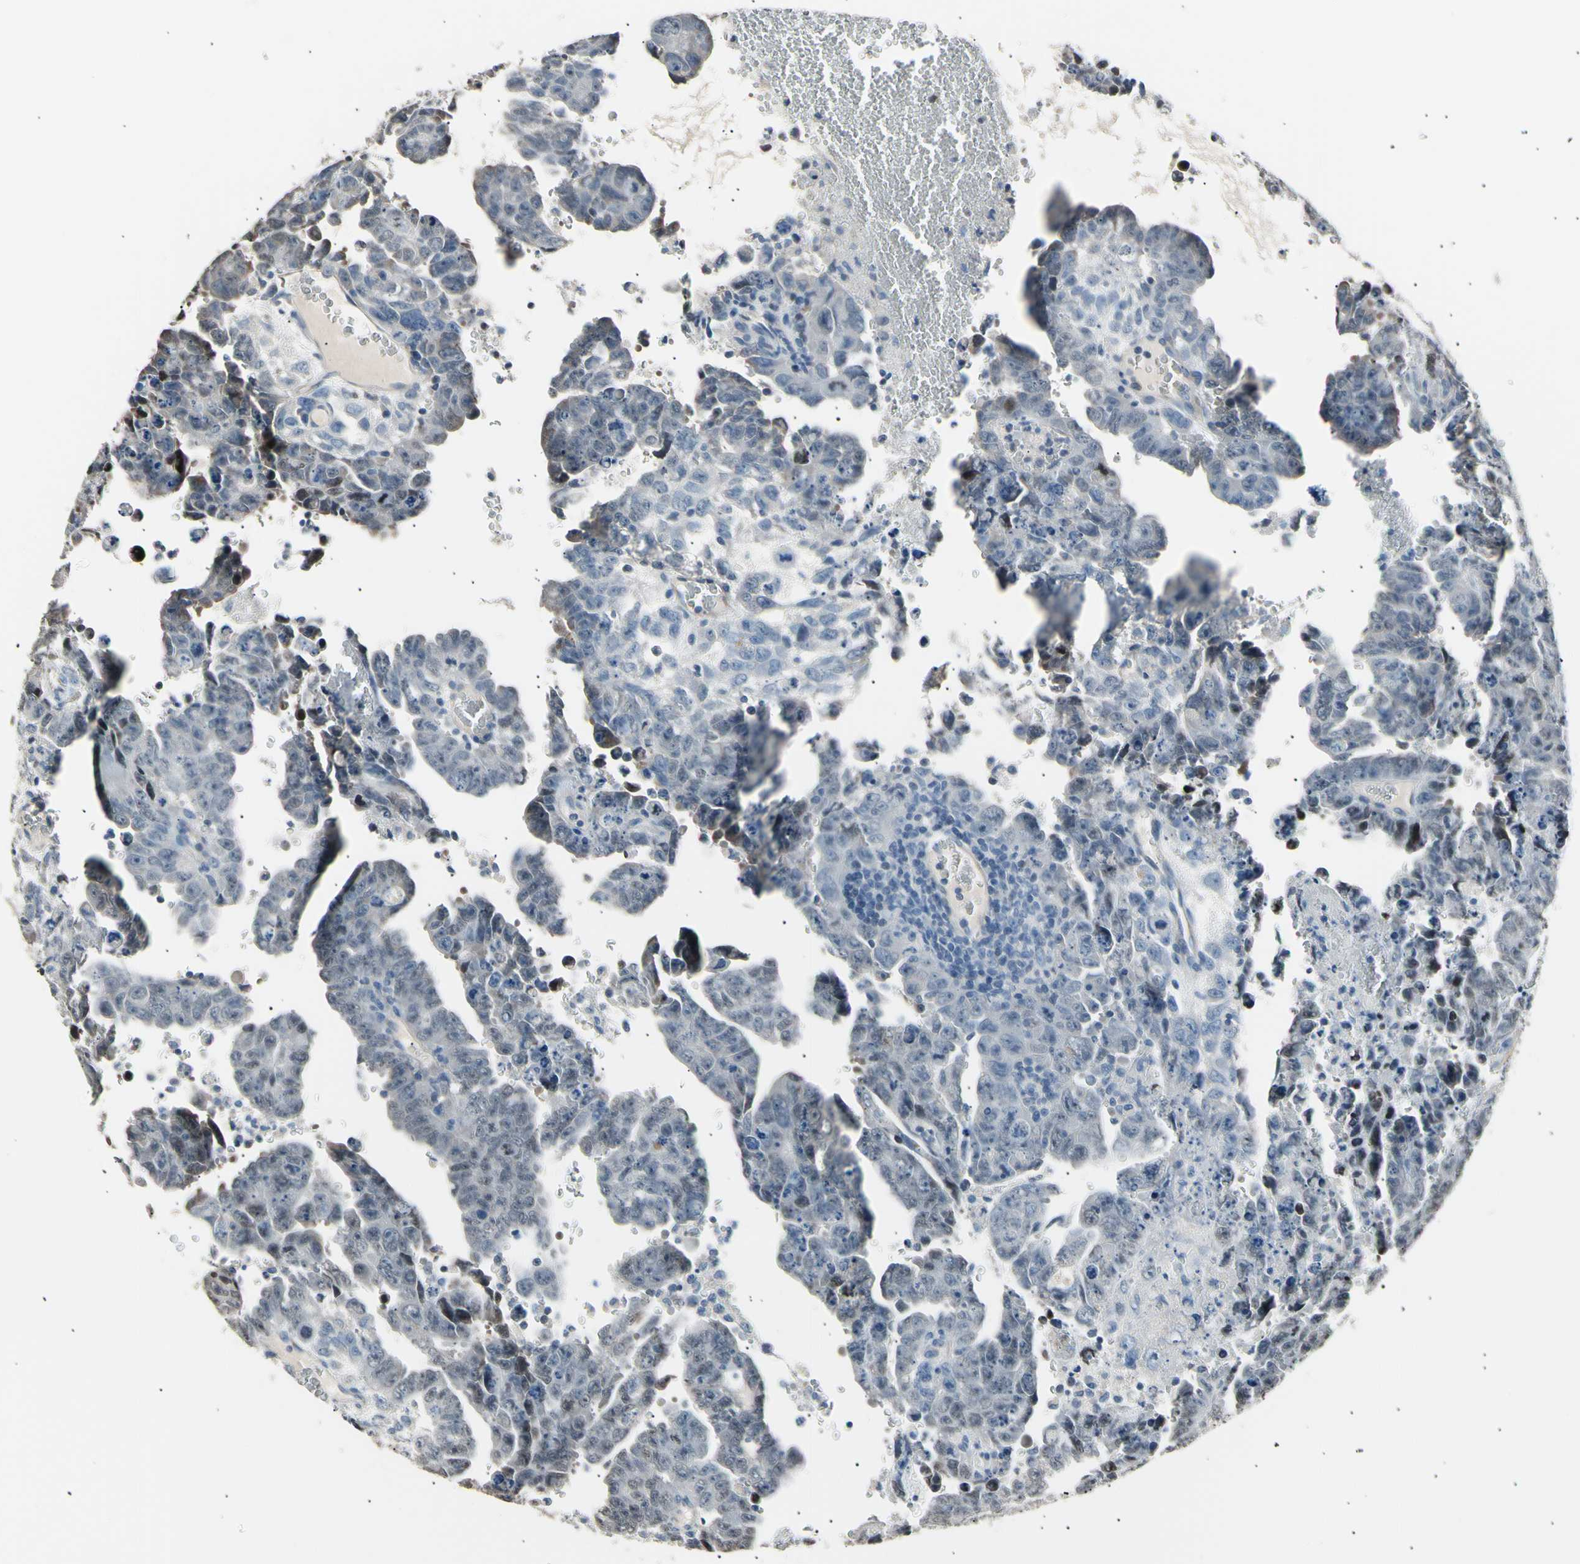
{"staining": {"intensity": "weak", "quantity": "<25%", "location": "nuclear"}, "tissue": "testis cancer", "cell_type": "Tumor cells", "image_type": "cancer", "snomed": [{"axis": "morphology", "description": "Carcinoma, Embryonal, NOS"}, {"axis": "topography", "description": "Testis"}], "caption": "This micrograph is of testis cancer (embryonal carcinoma) stained with IHC to label a protein in brown with the nuclei are counter-stained blue. There is no positivity in tumor cells.", "gene": "LDLR", "patient": {"sex": "male", "age": 28}}